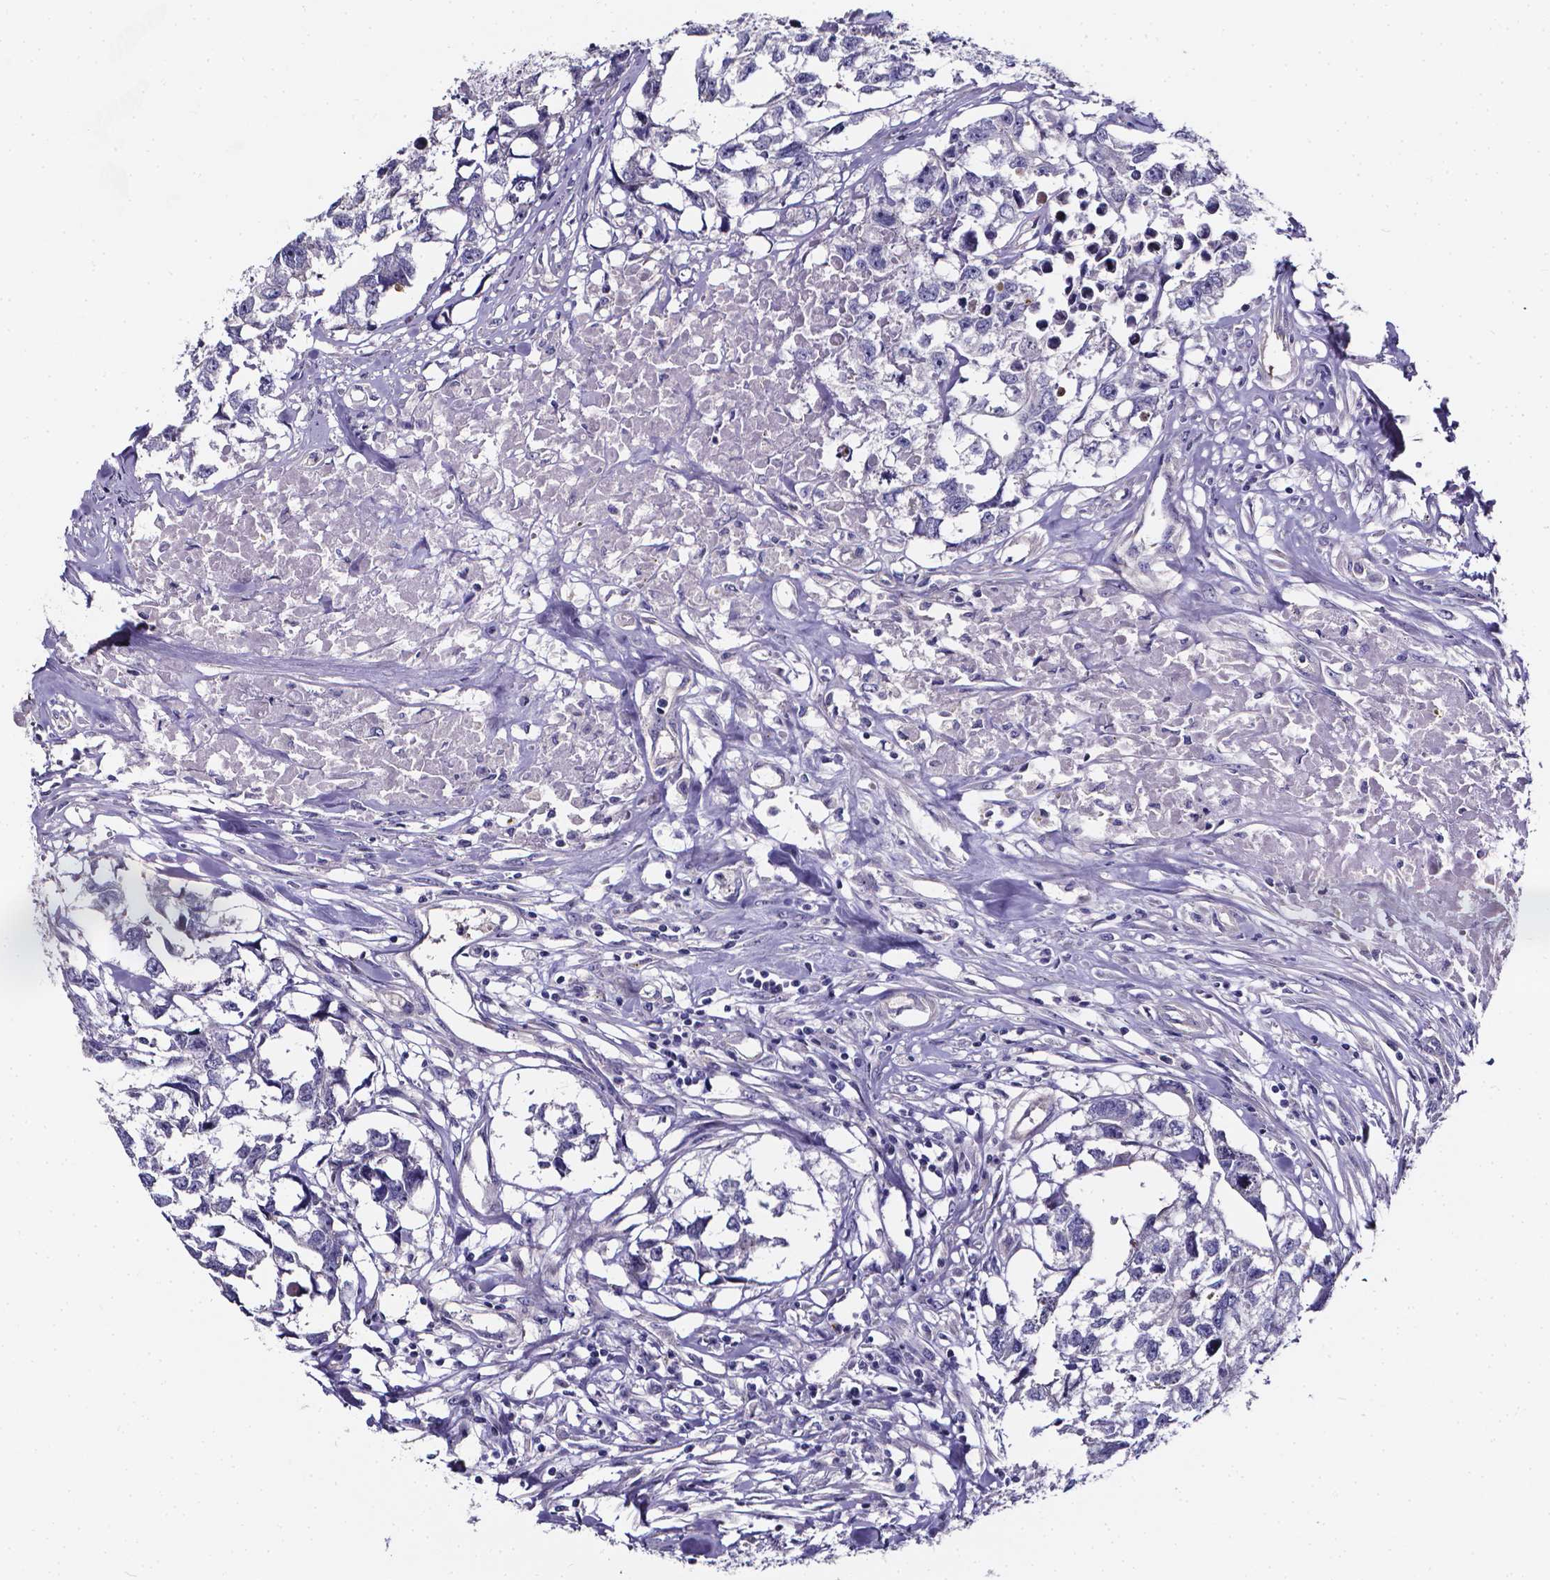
{"staining": {"intensity": "negative", "quantity": "none", "location": "none"}, "tissue": "testis cancer", "cell_type": "Tumor cells", "image_type": "cancer", "snomed": [{"axis": "morphology", "description": "Carcinoma, Embryonal, NOS"}, {"axis": "morphology", "description": "Teratoma, malignant, NOS"}, {"axis": "topography", "description": "Testis"}], "caption": "DAB (3,3'-diaminobenzidine) immunohistochemical staining of embryonal carcinoma (testis) demonstrates no significant positivity in tumor cells. (Brightfield microscopy of DAB (3,3'-diaminobenzidine) immunohistochemistry (IHC) at high magnification).", "gene": "CACNG8", "patient": {"sex": "male", "age": 44}}